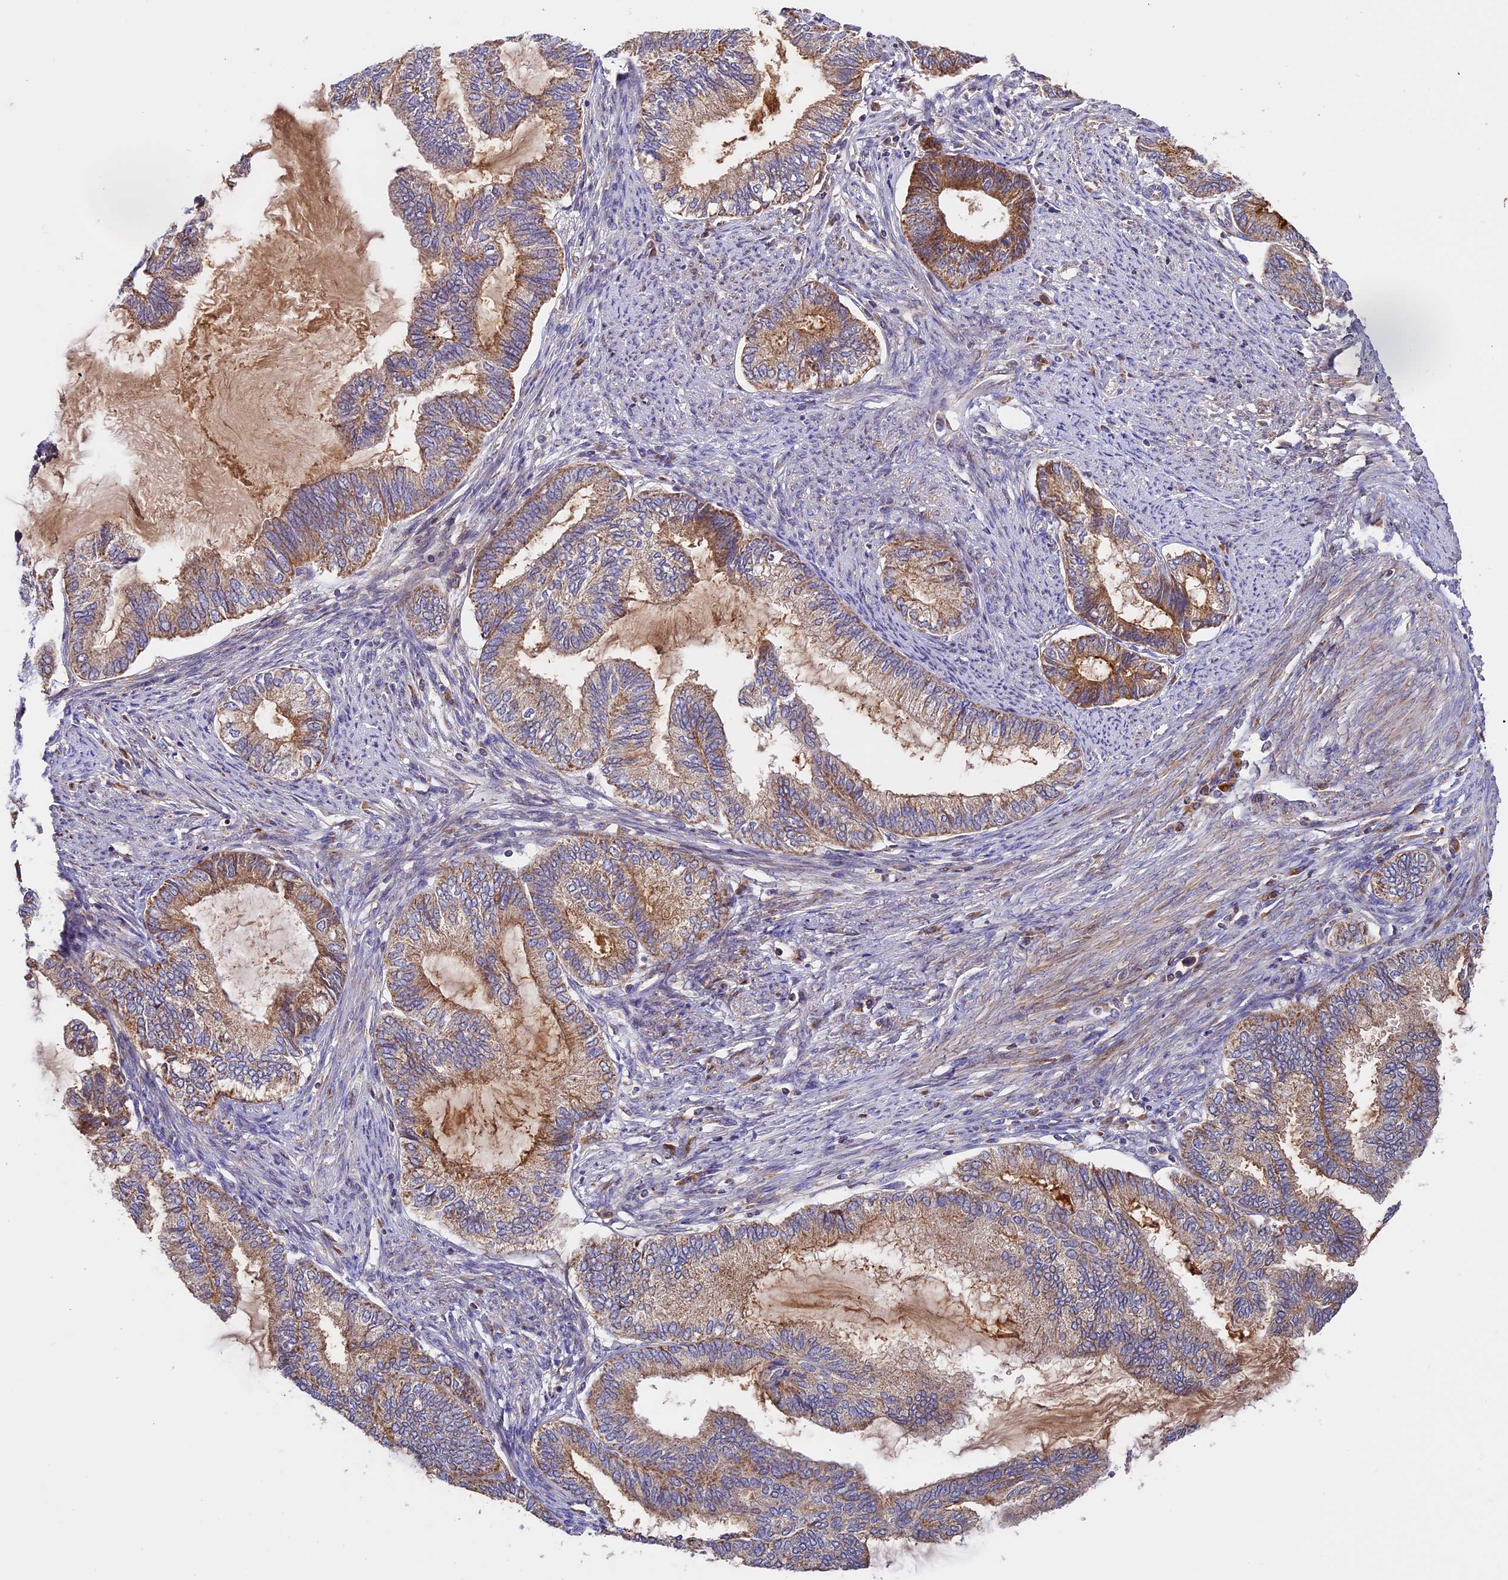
{"staining": {"intensity": "moderate", "quantity": ">75%", "location": "cytoplasmic/membranous"}, "tissue": "endometrial cancer", "cell_type": "Tumor cells", "image_type": "cancer", "snomed": [{"axis": "morphology", "description": "Adenocarcinoma, NOS"}, {"axis": "topography", "description": "Endometrium"}], "caption": "A high-resolution micrograph shows IHC staining of endometrial cancer, which exhibits moderate cytoplasmic/membranous staining in about >75% of tumor cells. The staining is performed using DAB (3,3'-diaminobenzidine) brown chromogen to label protein expression. The nuclei are counter-stained blue using hematoxylin.", "gene": "OCEL1", "patient": {"sex": "female", "age": 86}}